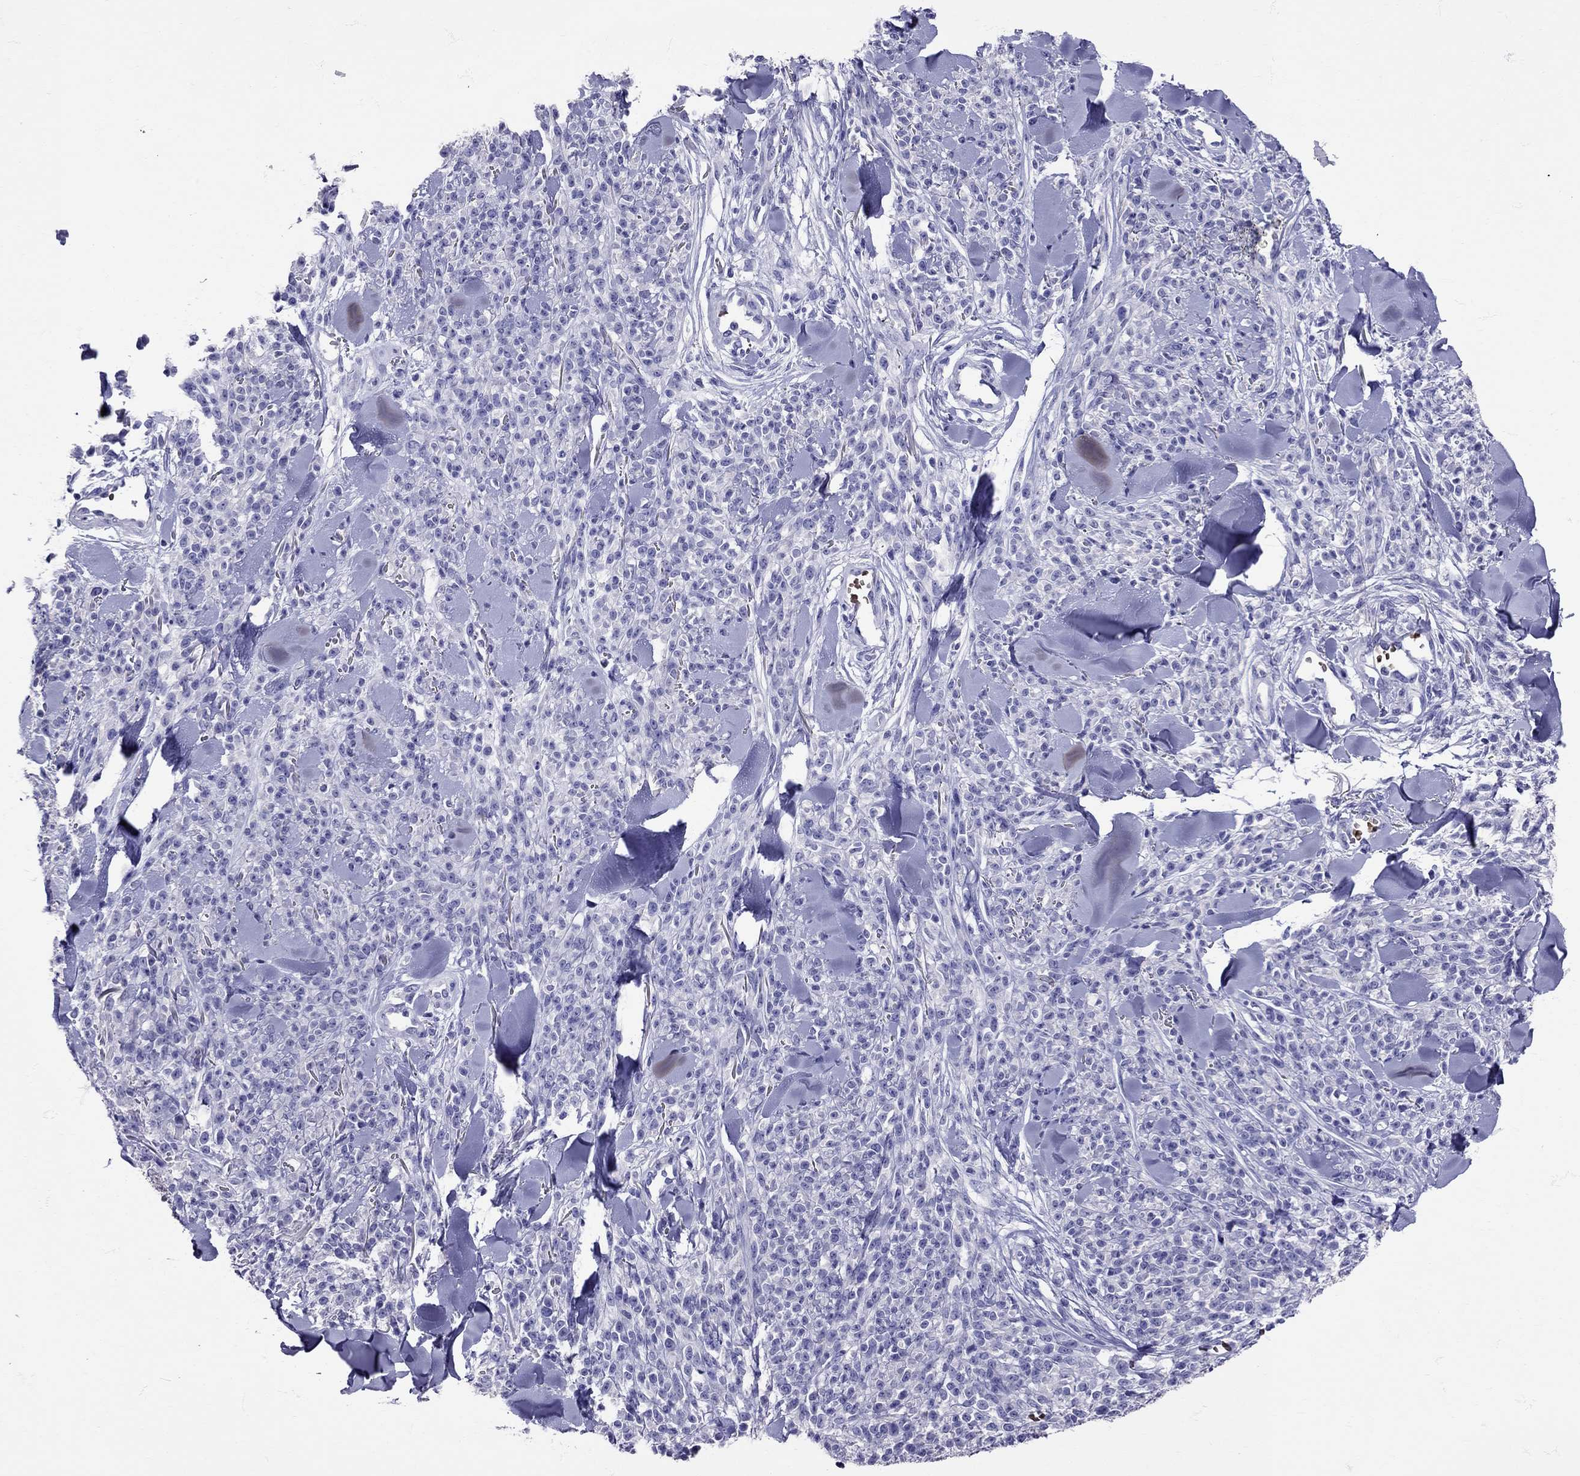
{"staining": {"intensity": "negative", "quantity": "none", "location": "none"}, "tissue": "melanoma", "cell_type": "Tumor cells", "image_type": "cancer", "snomed": [{"axis": "morphology", "description": "Malignant melanoma, NOS"}, {"axis": "topography", "description": "Skin"}, {"axis": "topography", "description": "Skin of trunk"}], "caption": "High magnification brightfield microscopy of melanoma stained with DAB (3,3'-diaminobenzidine) (brown) and counterstained with hematoxylin (blue): tumor cells show no significant expression.", "gene": "TBR1", "patient": {"sex": "male", "age": 74}}